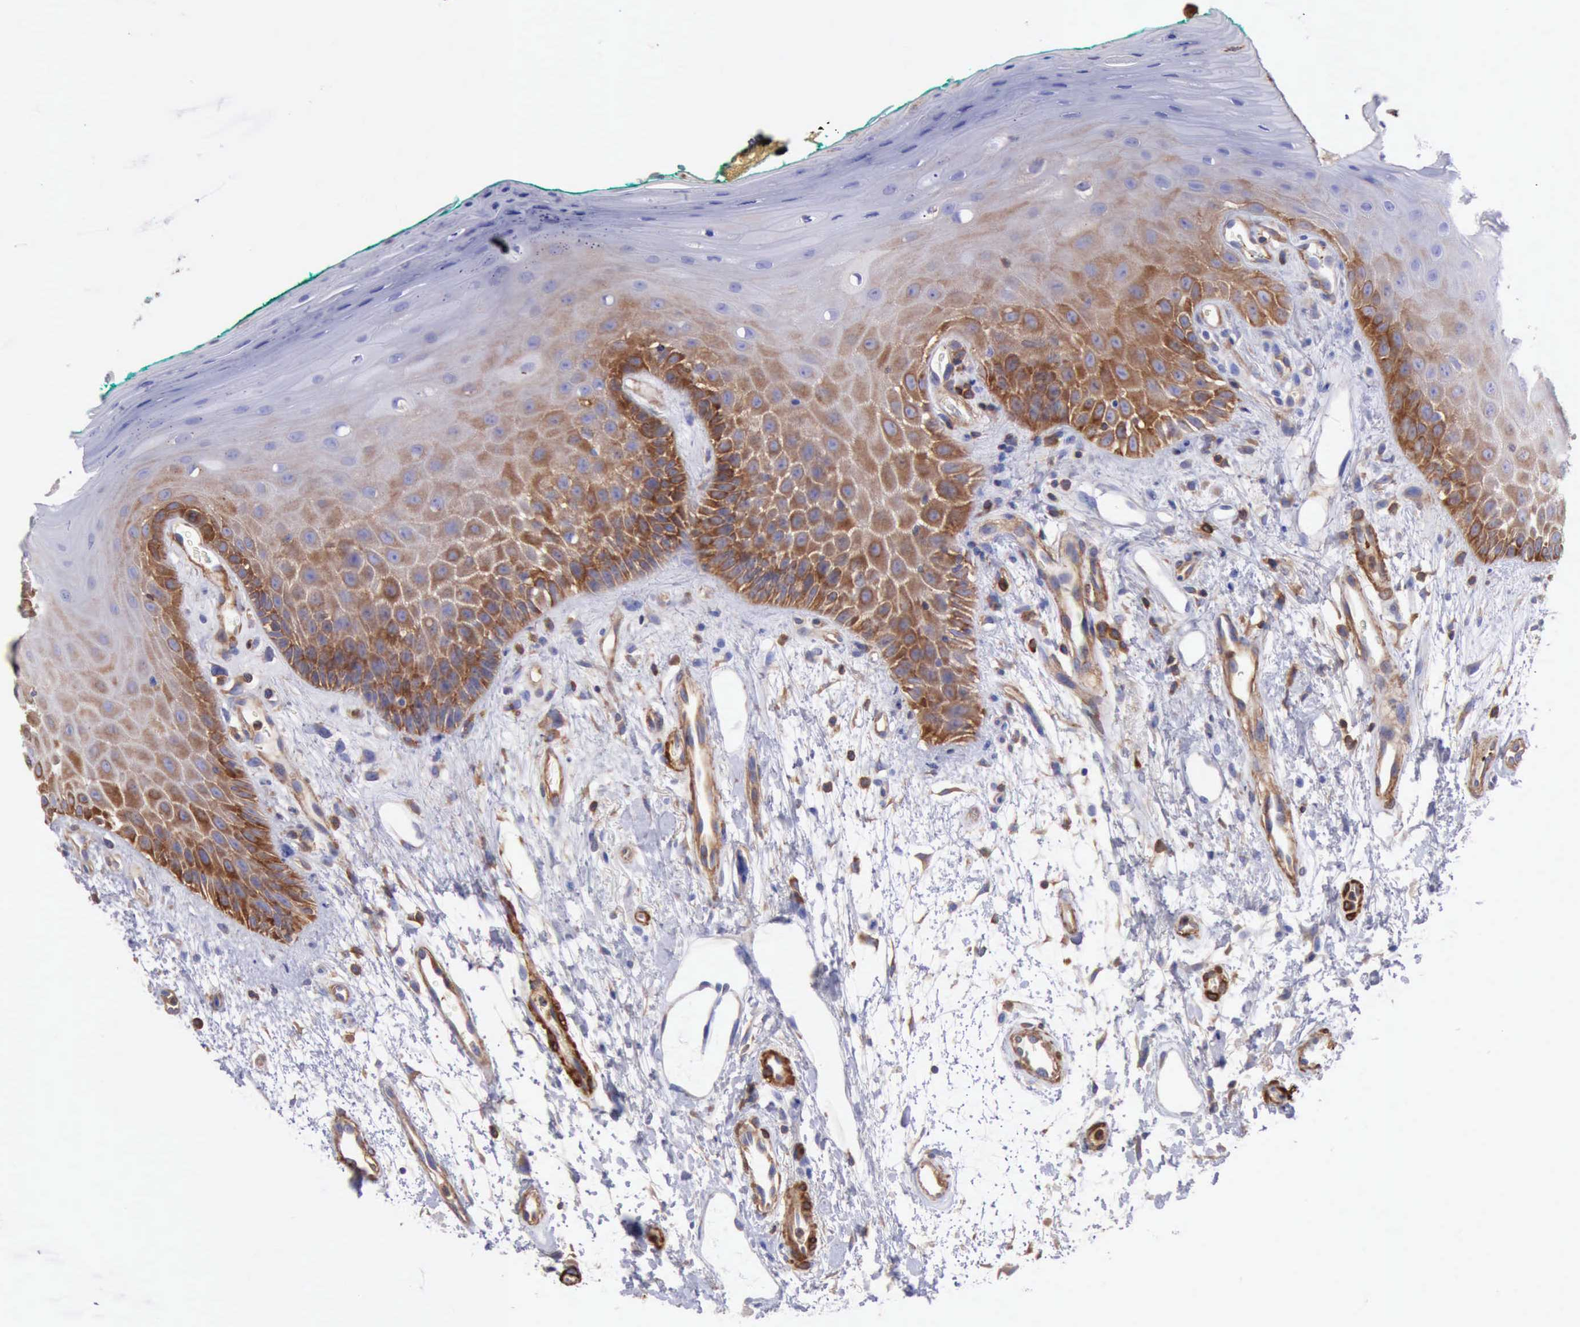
{"staining": {"intensity": "moderate", "quantity": "25%-75%", "location": "cytoplasmic/membranous"}, "tissue": "oral mucosa", "cell_type": "Squamous epithelial cells", "image_type": "normal", "snomed": [{"axis": "morphology", "description": "Normal tissue, NOS"}, {"axis": "morphology", "description": "Squamous cell carcinoma, NOS"}, {"axis": "topography", "description": "Skeletal muscle"}, {"axis": "topography", "description": "Oral tissue"}, {"axis": "topography", "description": "Head-Neck"}], "caption": "Brown immunohistochemical staining in benign human oral mucosa reveals moderate cytoplasmic/membranous positivity in approximately 25%-75% of squamous epithelial cells. The protein of interest is stained brown, and the nuclei are stained in blue (DAB IHC with brightfield microscopy, high magnification).", "gene": "FLNA", "patient": {"sex": "female", "age": 84}}